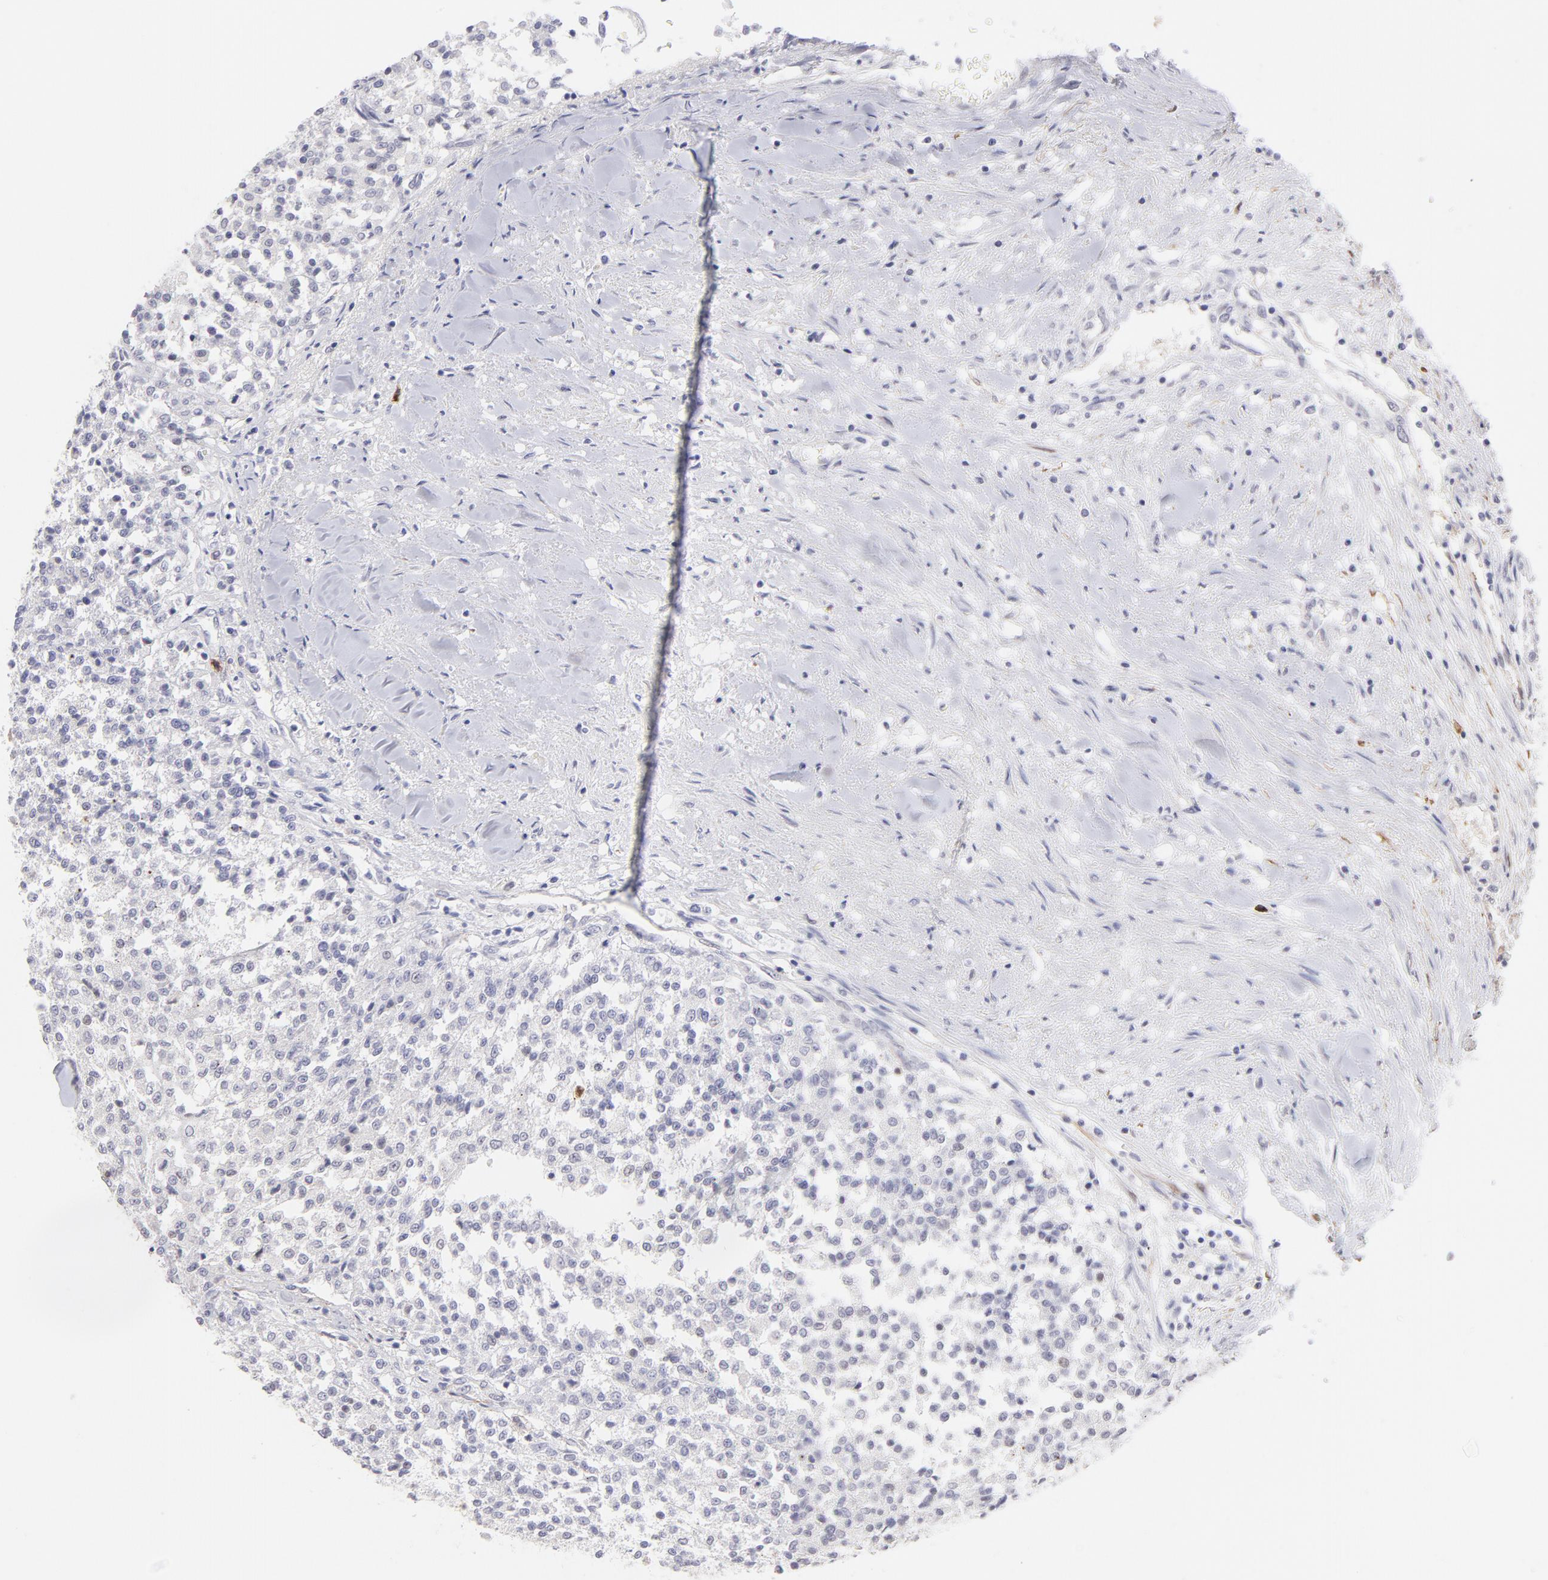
{"staining": {"intensity": "negative", "quantity": "none", "location": "none"}, "tissue": "testis cancer", "cell_type": "Tumor cells", "image_type": "cancer", "snomed": [{"axis": "morphology", "description": "Seminoma, NOS"}, {"axis": "topography", "description": "Testis"}], "caption": "Histopathology image shows no protein positivity in tumor cells of seminoma (testis) tissue. The staining was performed using DAB (3,3'-diaminobenzidine) to visualize the protein expression in brown, while the nuclei were stained in blue with hematoxylin (Magnification: 20x).", "gene": "LTB4R", "patient": {"sex": "male", "age": 59}}